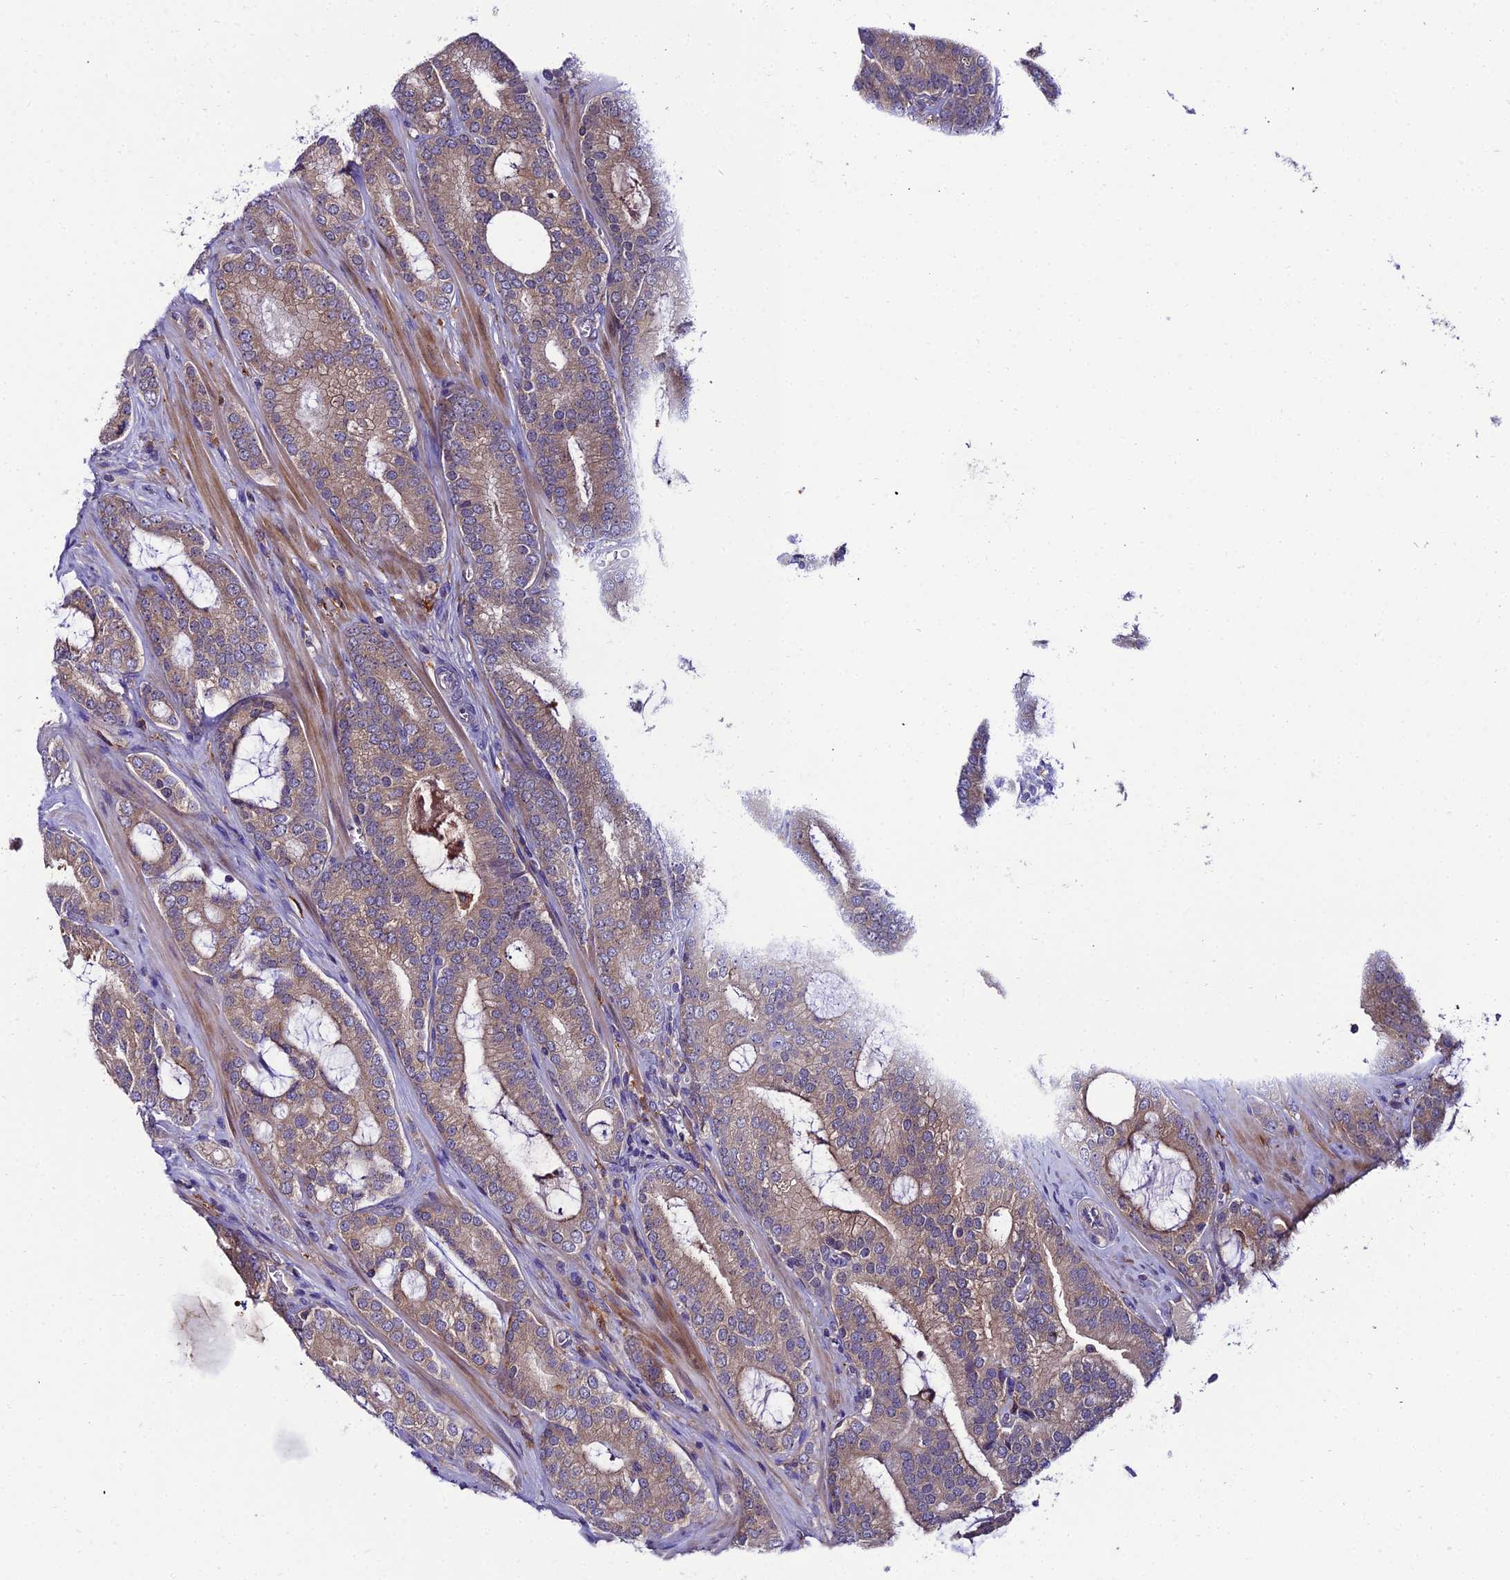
{"staining": {"intensity": "weak", "quantity": ">75%", "location": "cytoplasmic/membranous"}, "tissue": "prostate cancer", "cell_type": "Tumor cells", "image_type": "cancer", "snomed": [{"axis": "morphology", "description": "Adenocarcinoma, High grade"}, {"axis": "topography", "description": "Prostate"}], "caption": "Weak cytoplasmic/membranous protein staining is identified in about >75% of tumor cells in prostate cancer (high-grade adenocarcinoma).", "gene": "C2orf69", "patient": {"sex": "male", "age": 63}}